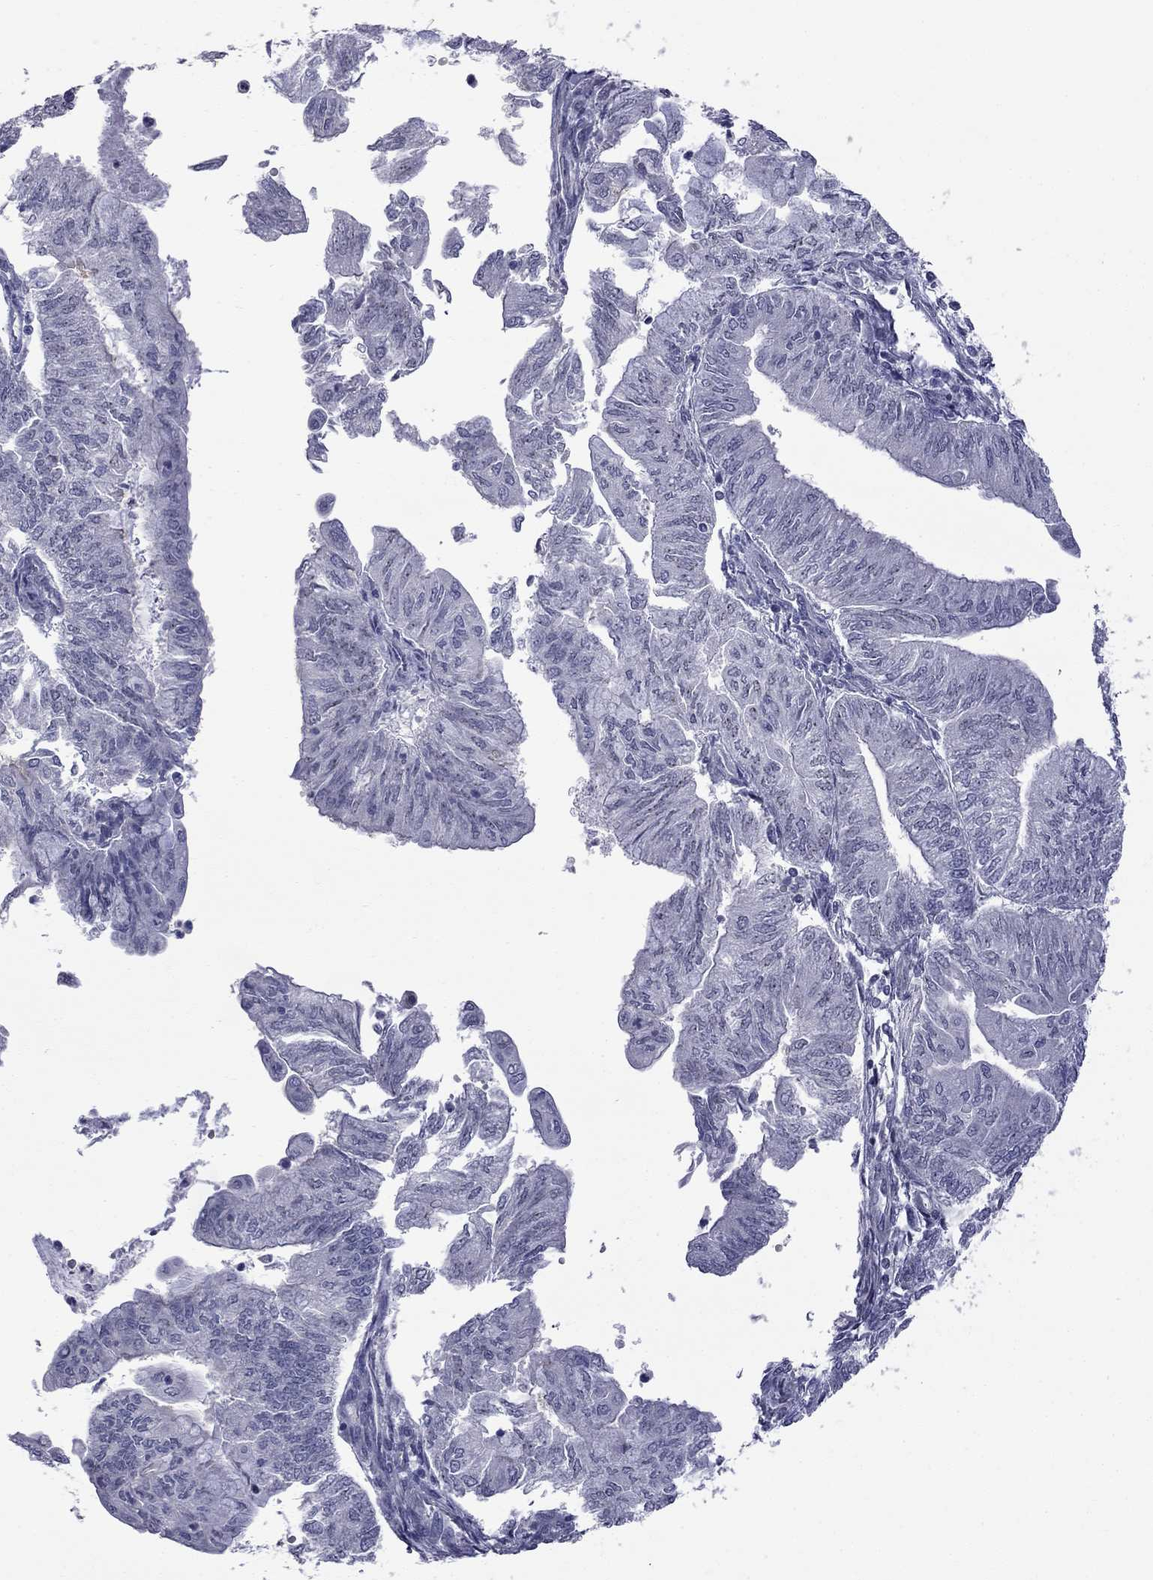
{"staining": {"intensity": "negative", "quantity": "none", "location": "none"}, "tissue": "endometrial cancer", "cell_type": "Tumor cells", "image_type": "cancer", "snomed": [{"axis": "morphology", "description": "Adenocarcinoma, NOS"}, {"axis": "topography", "description": "Endometrium"}], "caption": "The immunohistochemistry photomicrograph has no significant staining in tumor cells of endometrial cancer tissue. (Stains: DAB (3,3'-diaminobenzidine) immunohistochemistry (IHC) with hematoxylin counter stain, Microscopy: brightfield microscopy at high magnification).", "gene": "GSG1L", "patient": {"sex": "female", "age": 59}}